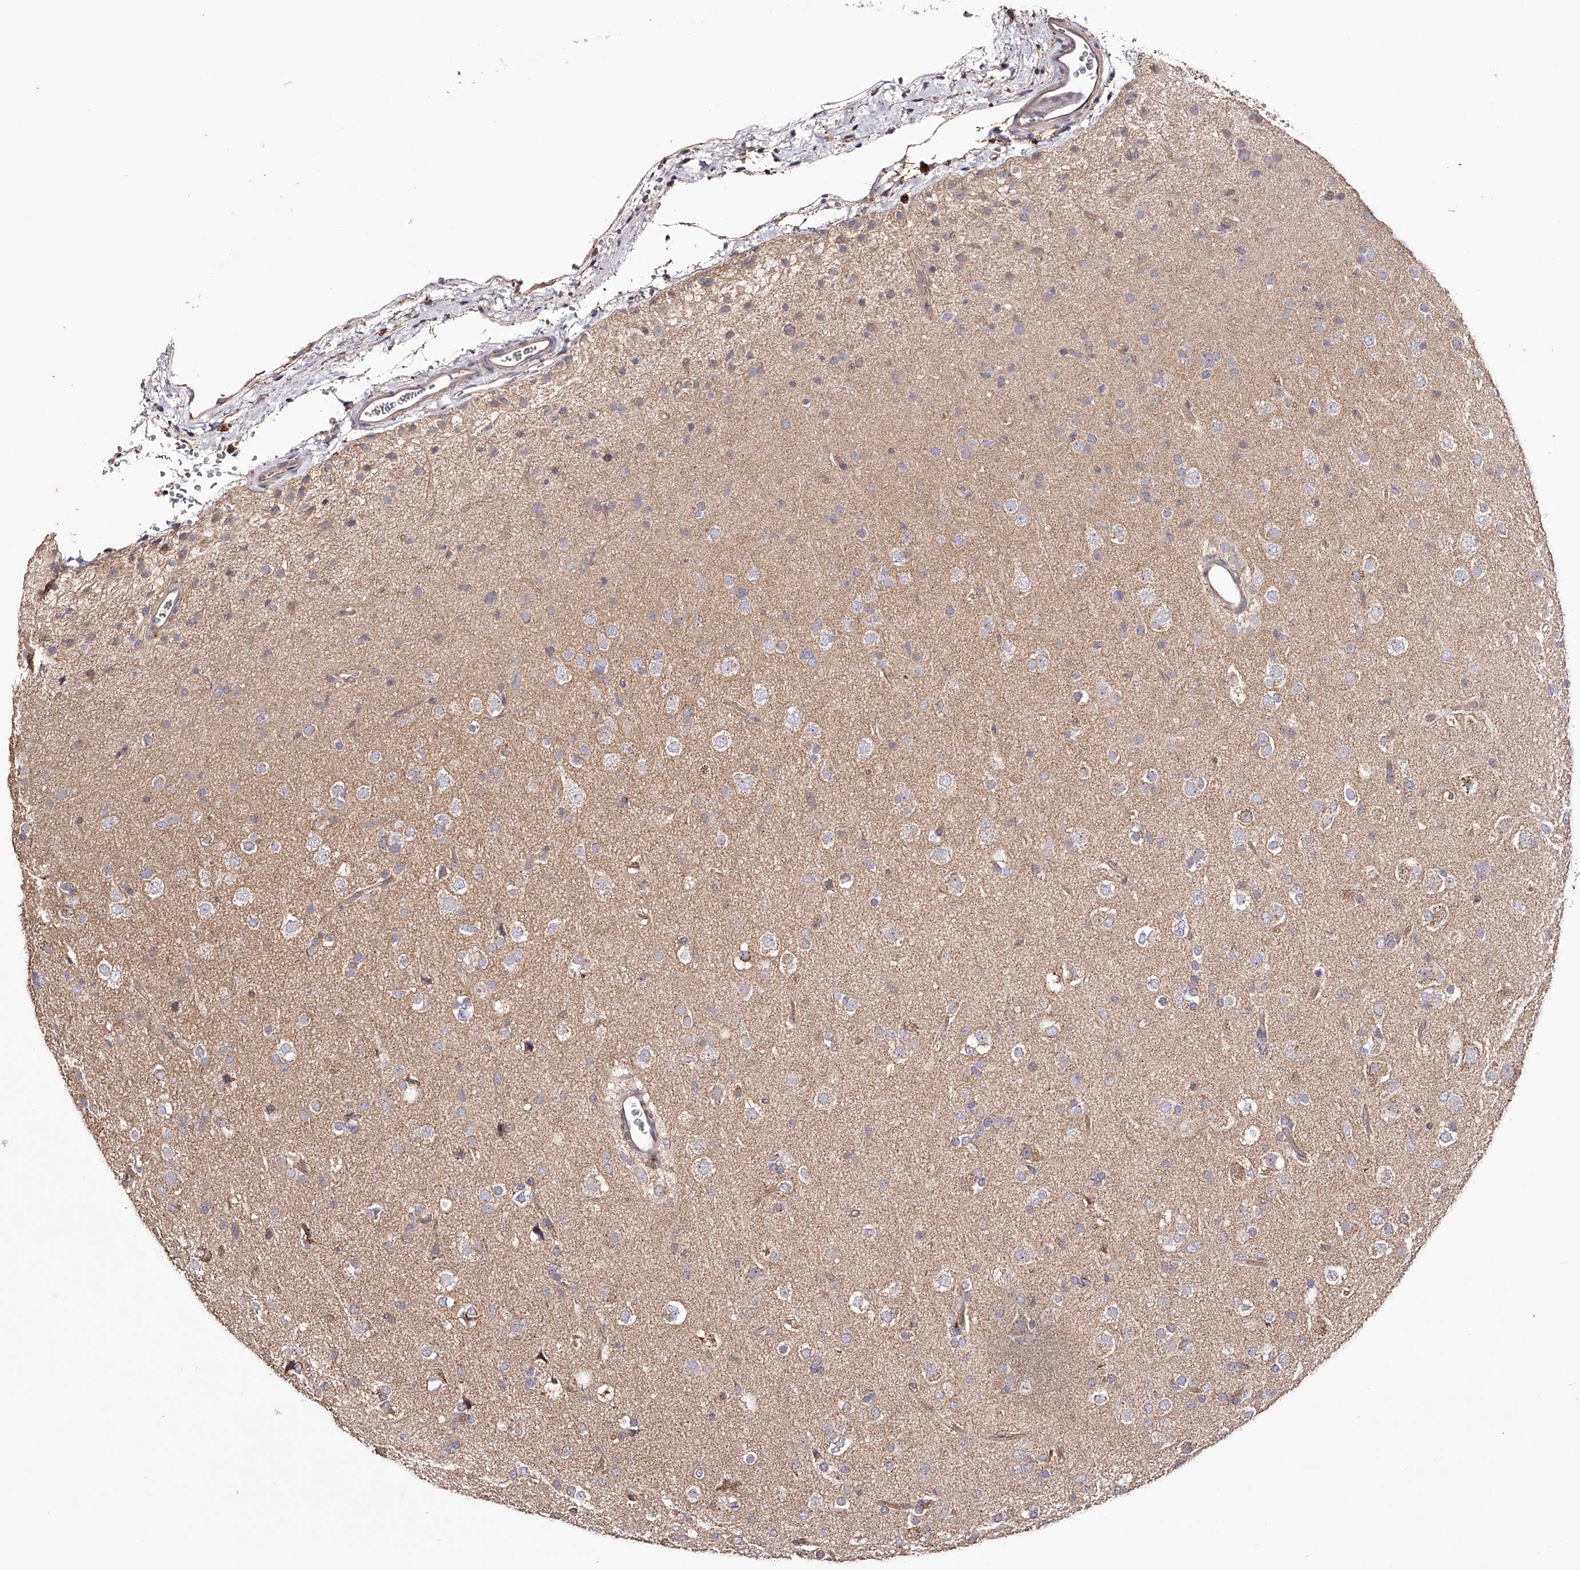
{"staining": {"intensity": "negative", "quantity": "none", "location": "none"}, "tissue": "glioma", "cell_type": "Tumor cells", "image_type": "cancer", "snomed": [{"axis": "morphology", "description": "Glioma, malignant, Low grade"}, {"axis": "topography", "description": "Brain"}], "caption": "Human glioma stained for a protein using immunohistochemistry shows no staining in tumor cells.", "gene": "USP21", "patient": {"sex": "male", "age": 65}}